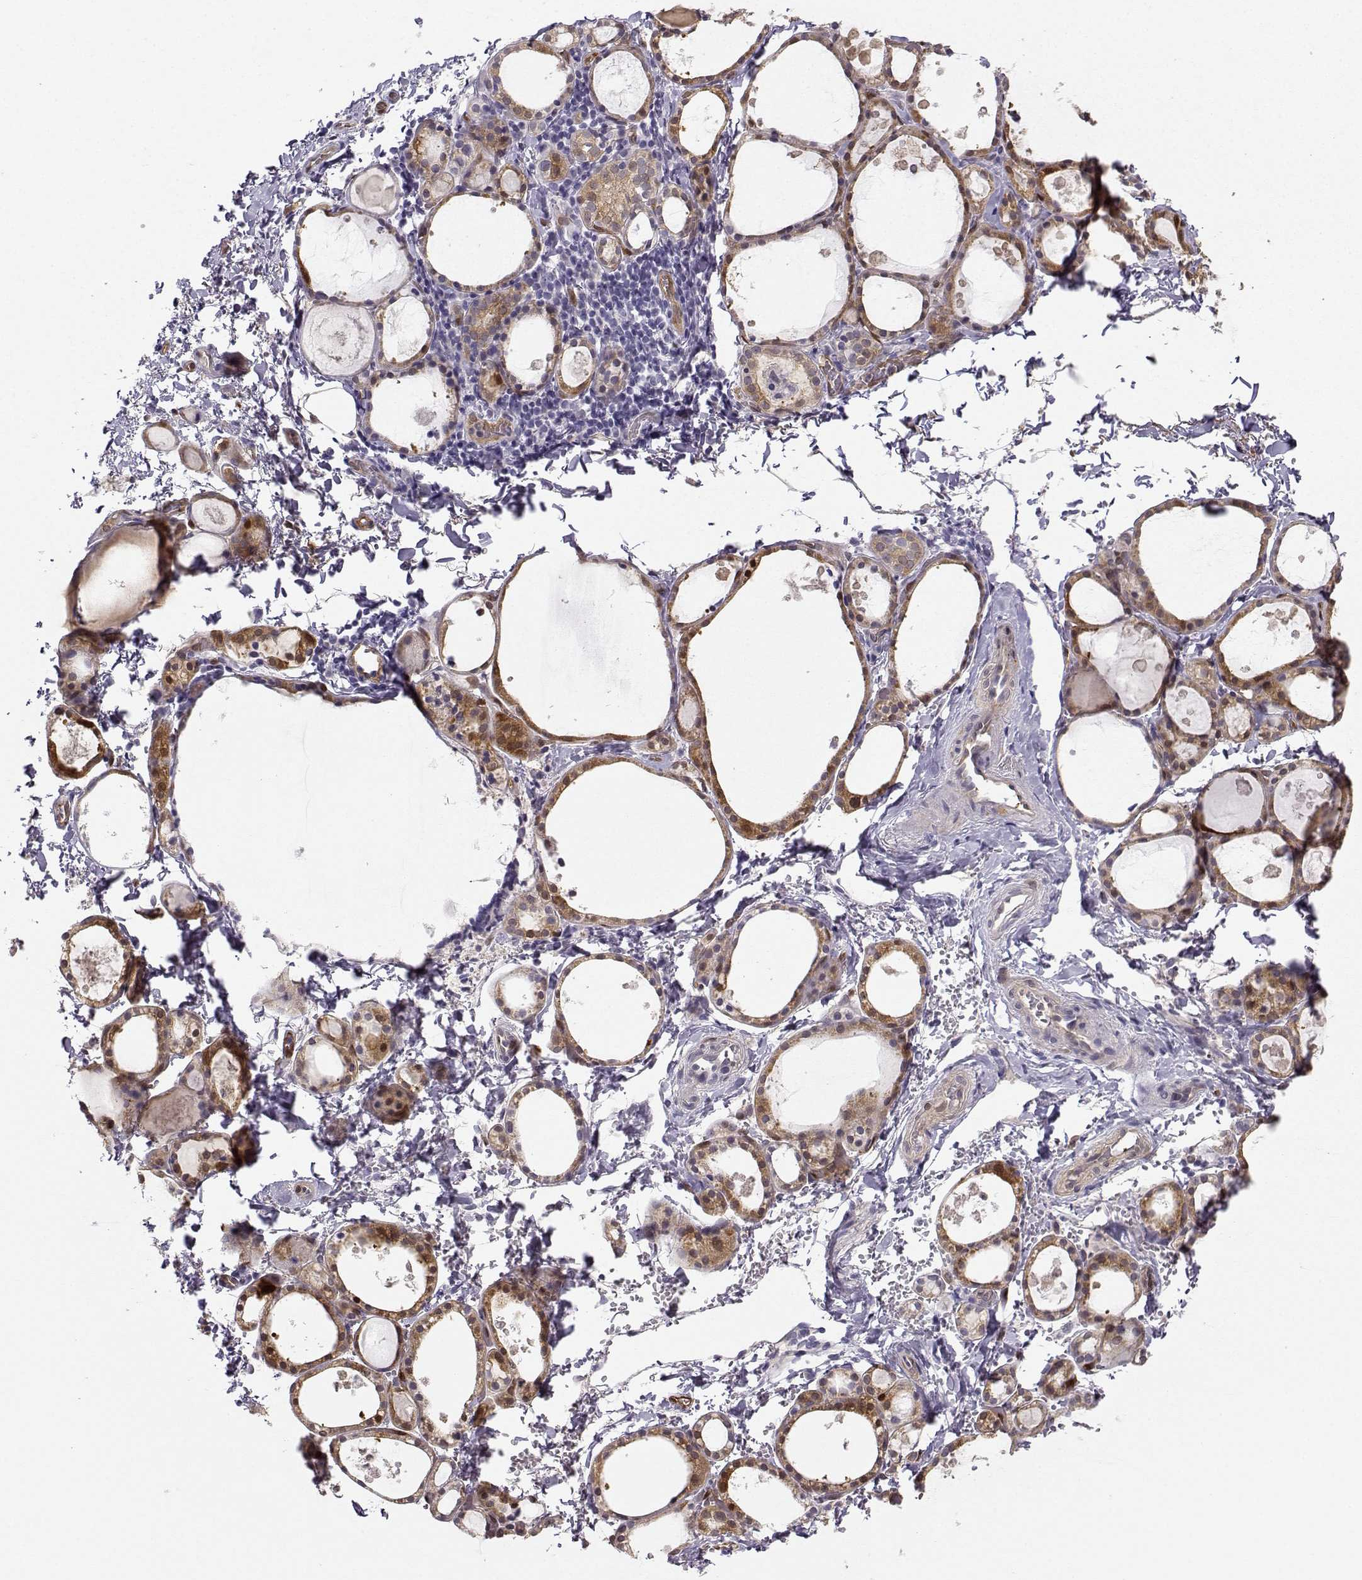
{"staining": {"intensity": "moderate", "quantity": "25%-75%", "location": "cytoplasmic/membranous"}, "tissue": "thyroid gland", "cell_type": "Glandular cells", "image_type": "normal", "snomed": [{"axis": "morphology", "description": "Normal tissue, NOS"}, {"axis": "topography", "description": "Thyroid gland"}], "caption": "High-magnification brightfield microscopy of unremarkable thyroid gland stained with DAB (3,3'-diaminobenzidine) (brown) and counterstained with hematoxylin (blue). glandular cells exhibit moderate cytoplasmic/membranous positivity is seen in about25%-75% of cells. Using DAB (3,3'-diaminobenzidine) (brown) and hematoxylin (blue) stains, captured at high magnification using brightfield microscopy.", "gene": "NQO1", "patient": {"sex": "male", "age": 68}}